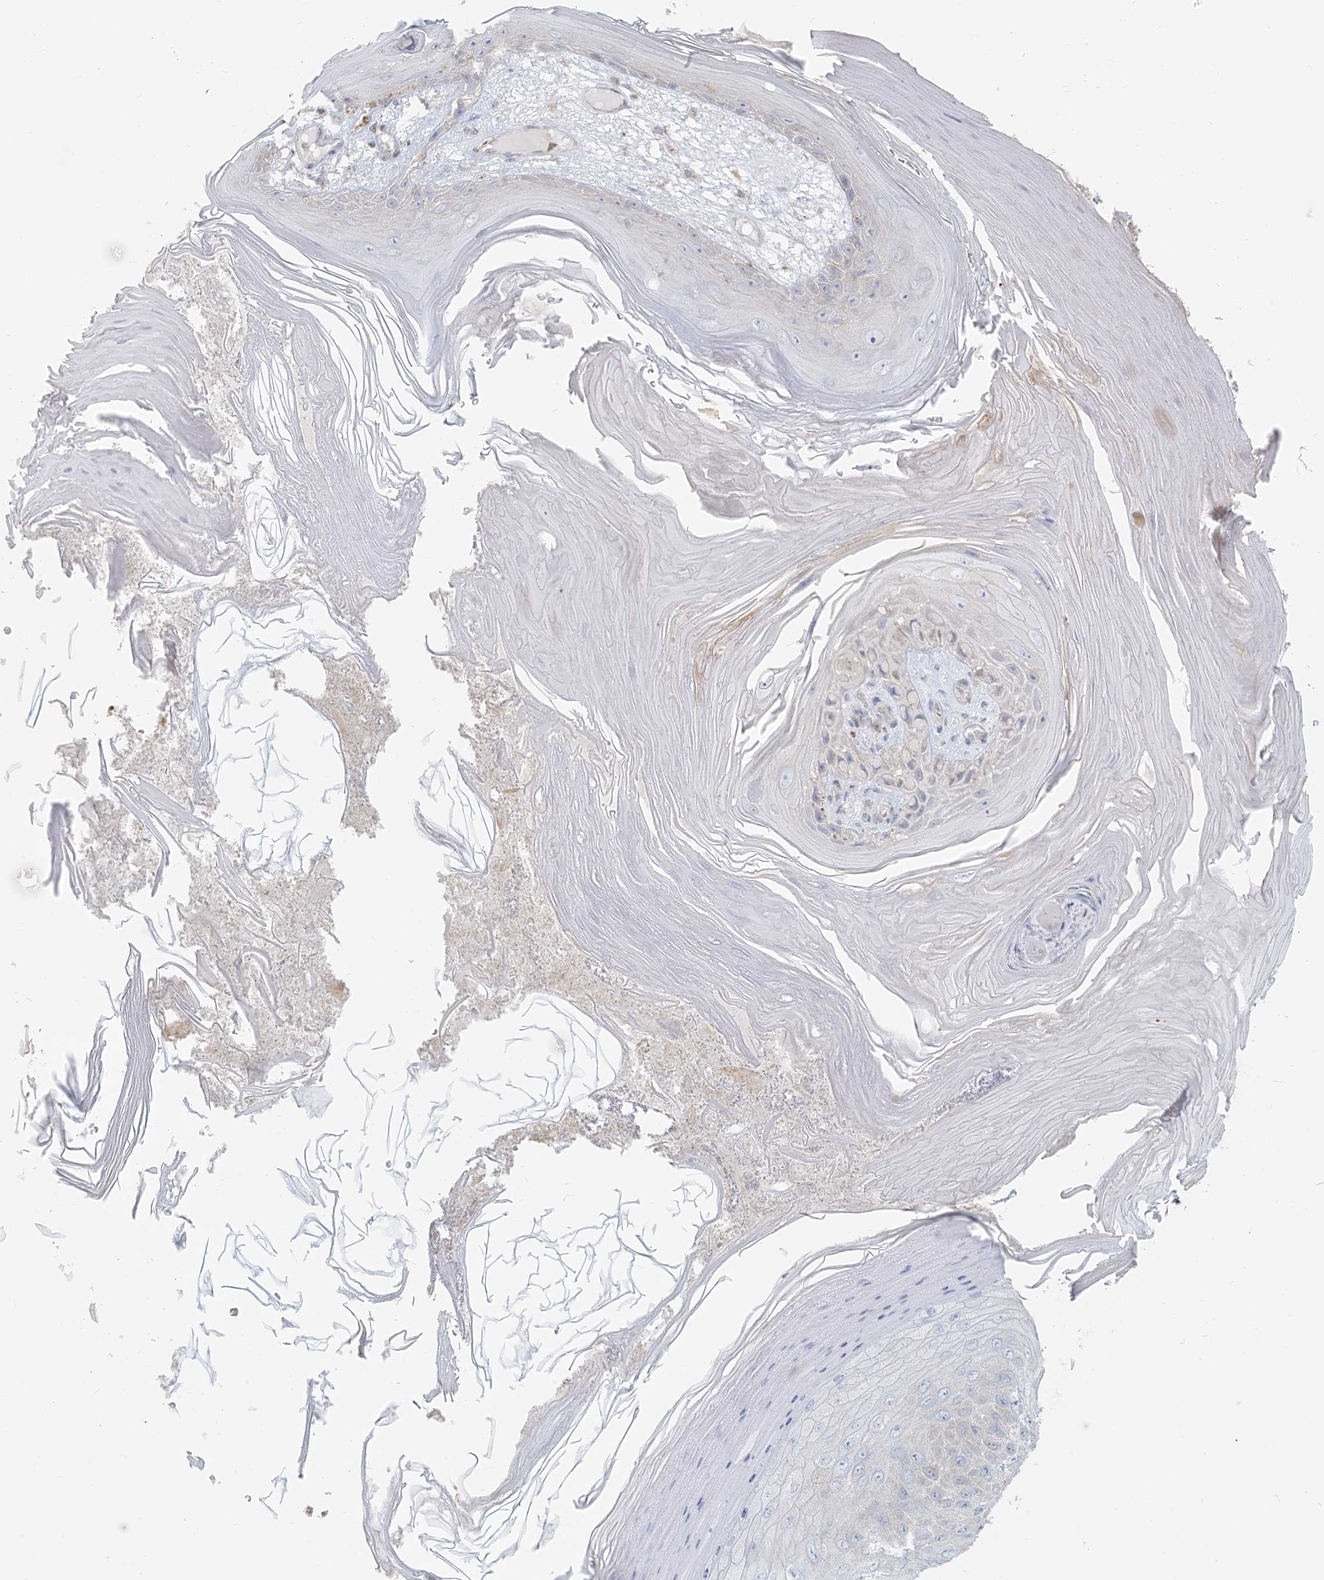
{"staining": {"intensity": "negative", "quantity": "none", "location": "none"}, "tissue": "skin cancer", "cell_type": "Tumor cells", "image_type": "cancer", "snomed": [{"axis": "morphology", "description": "Squamous cell carcinoma, NOS"}, {"axis": "topography", "description": "Skin"}], "caption": "DAB (3,3'-diaminobenzidine) immunohistochemical staining of skin squamous cell carcinoma exhibits no significant staining in tumor cells.", "gene": "HACL1", "patient": {"sex": "female", "age": 88}}